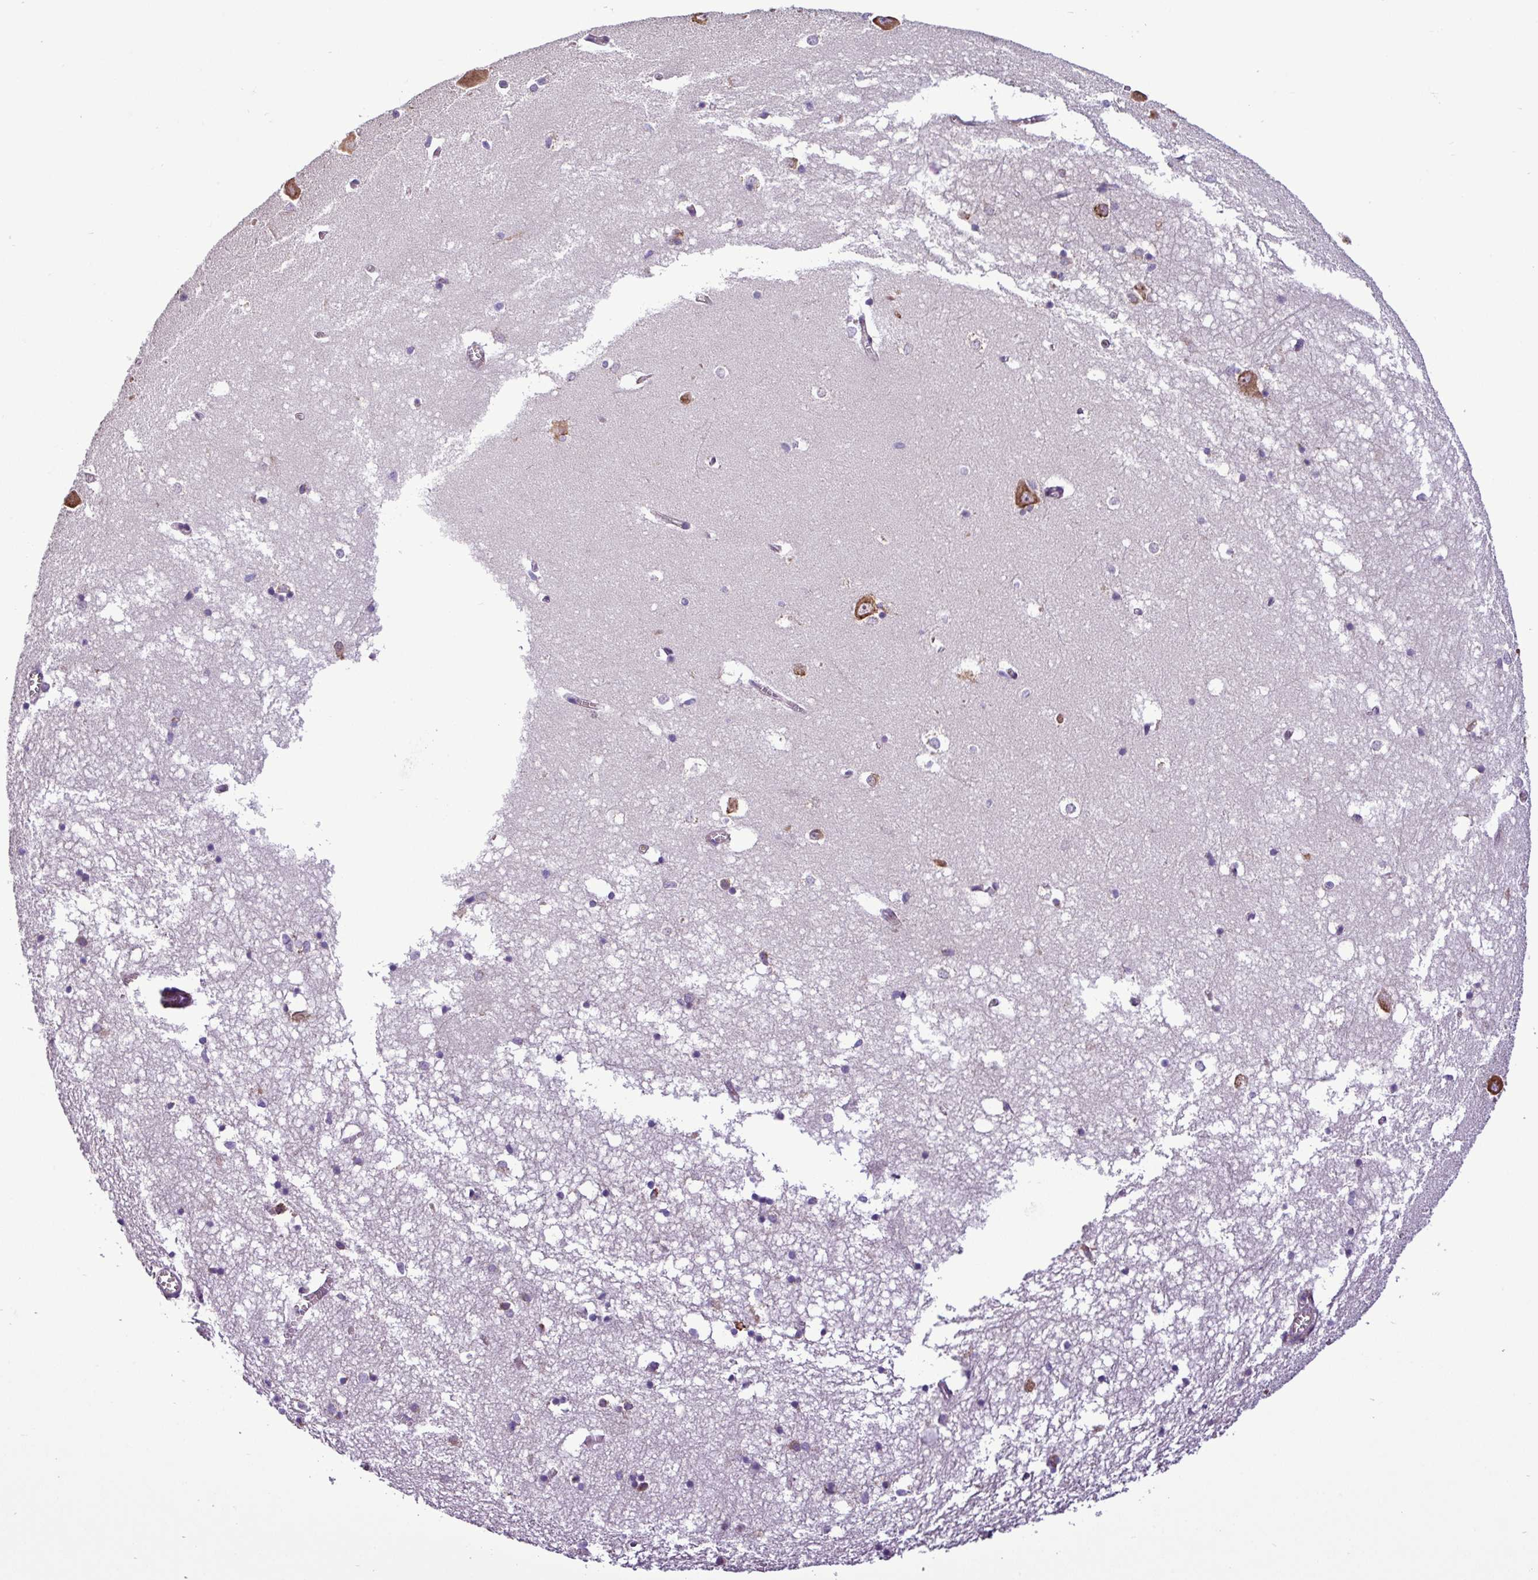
{"staining": {"intensity": "negative", "quantity": "none", "location": "none"}, "tissue": "hippocampus", "cell_type": "Glial cells", "image_type": "normal", "snomed": [{"axis": "morphology", "description": "Normal tissue, NOS"}, {"axis": "topography", "description": "Hippocampus"}], "caption": "Histopathology image shows no protein positivity in glial cells of benign hippocampus. The staining was performed using DAB to visualize the protein expression in brown, while the nuclei were stained in blue with hematoxylin (Magnification: 20x).", "gene": "RPL13", "patient": {"sex": "male", "age": 70}}